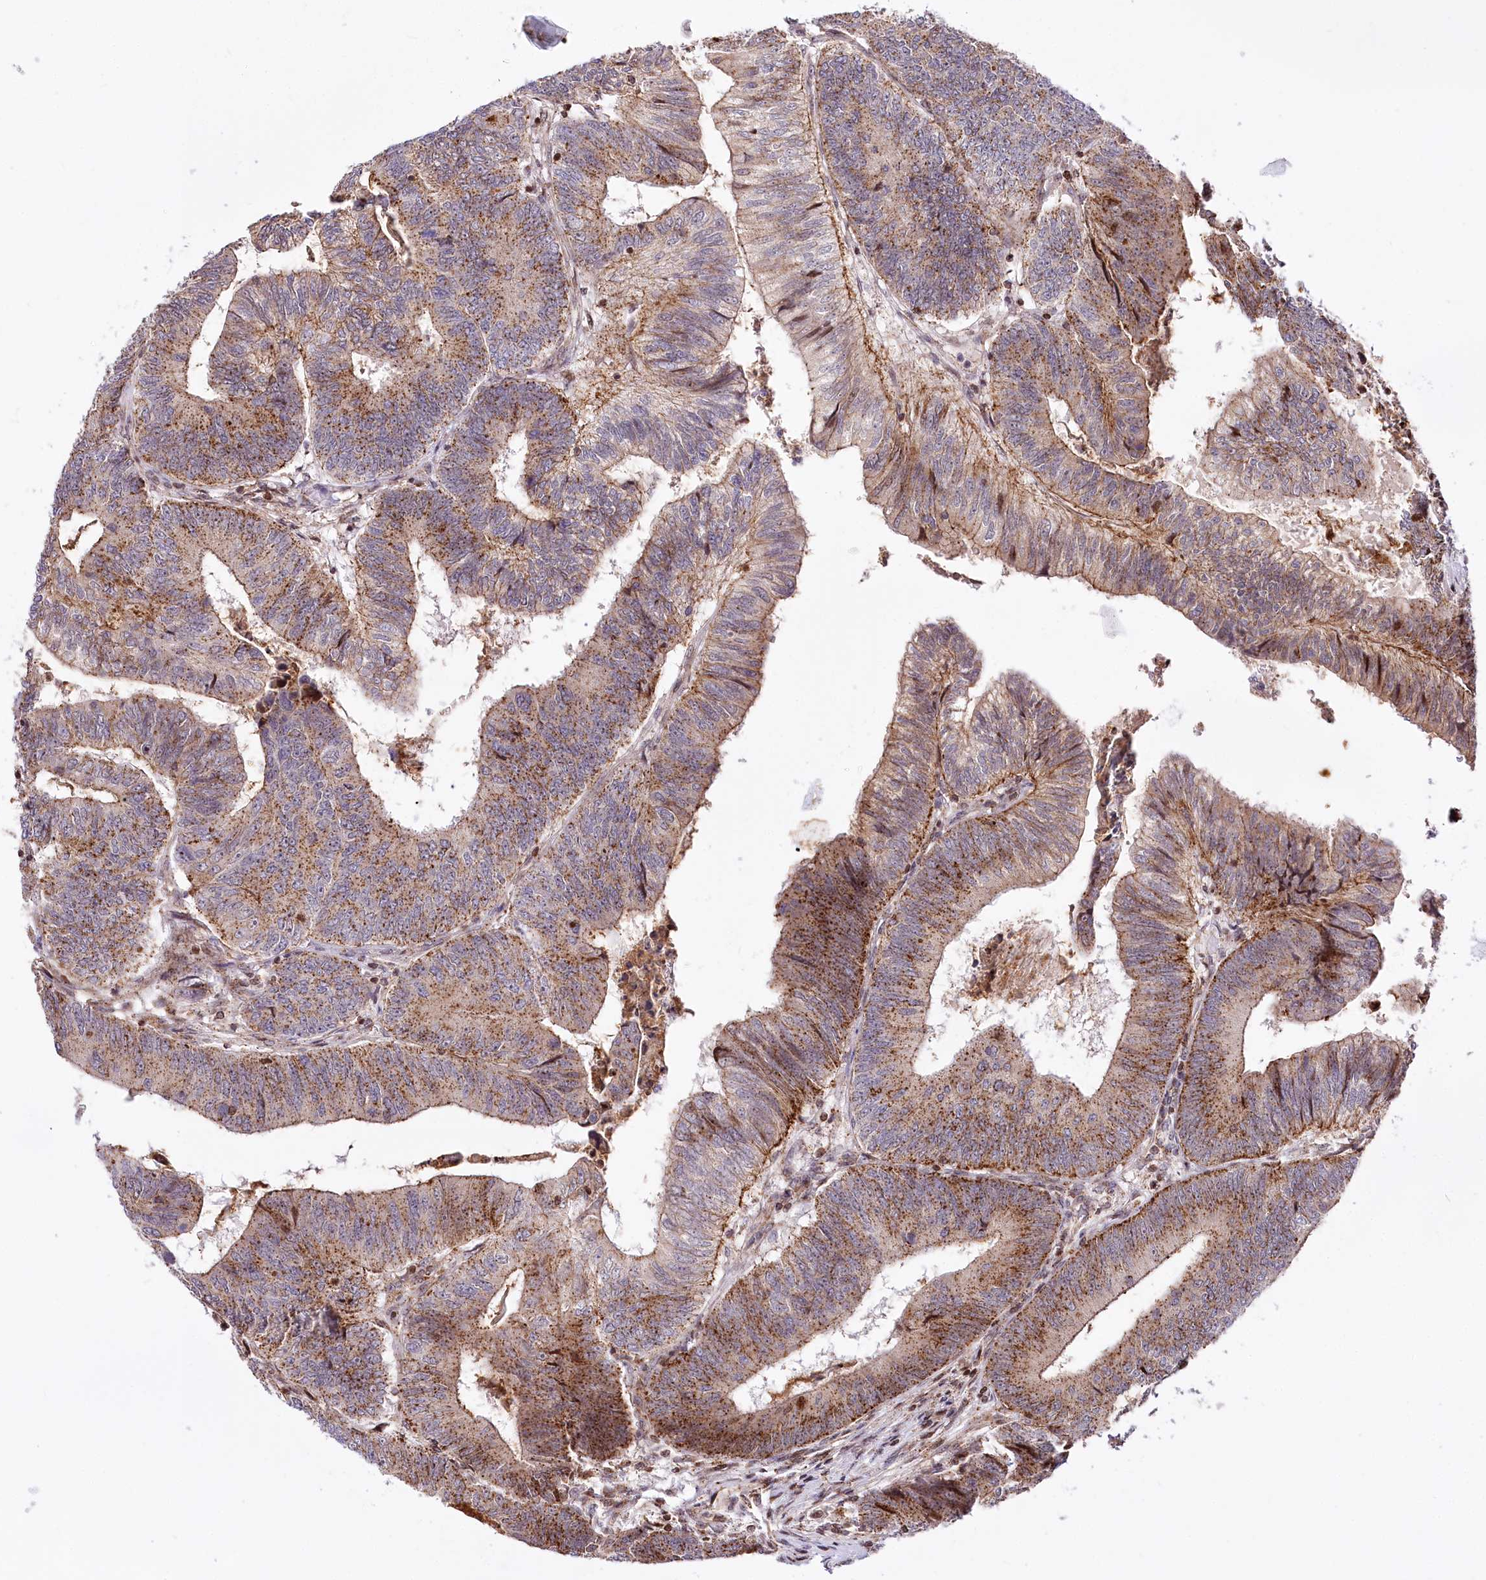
{"staining": {"intensity": "moderate", "quantity": ">75%", "location": "cytoplasmic/membranous"}, "tissue": "colorectal cancer", "cell_type": "Tumor cells", "image_type": "cancer", "snomed": [{"axis": "morphology", "description": "Adenocarcinoma, NOS"}, {"axis": "topography", "description": "Colon"}], "caption": "This photomicrograph exhibits colorectal adenocarcinoma stained with immunohistochemistry (IHC) to label a protein in brown. The cytoplasmic/membranous of tumor cells show moderate positivity for the protein. Nuclei are counter-stained blue.", "gene": "ZFYVE27", "patient": {"sex": "female", "age": 67}}